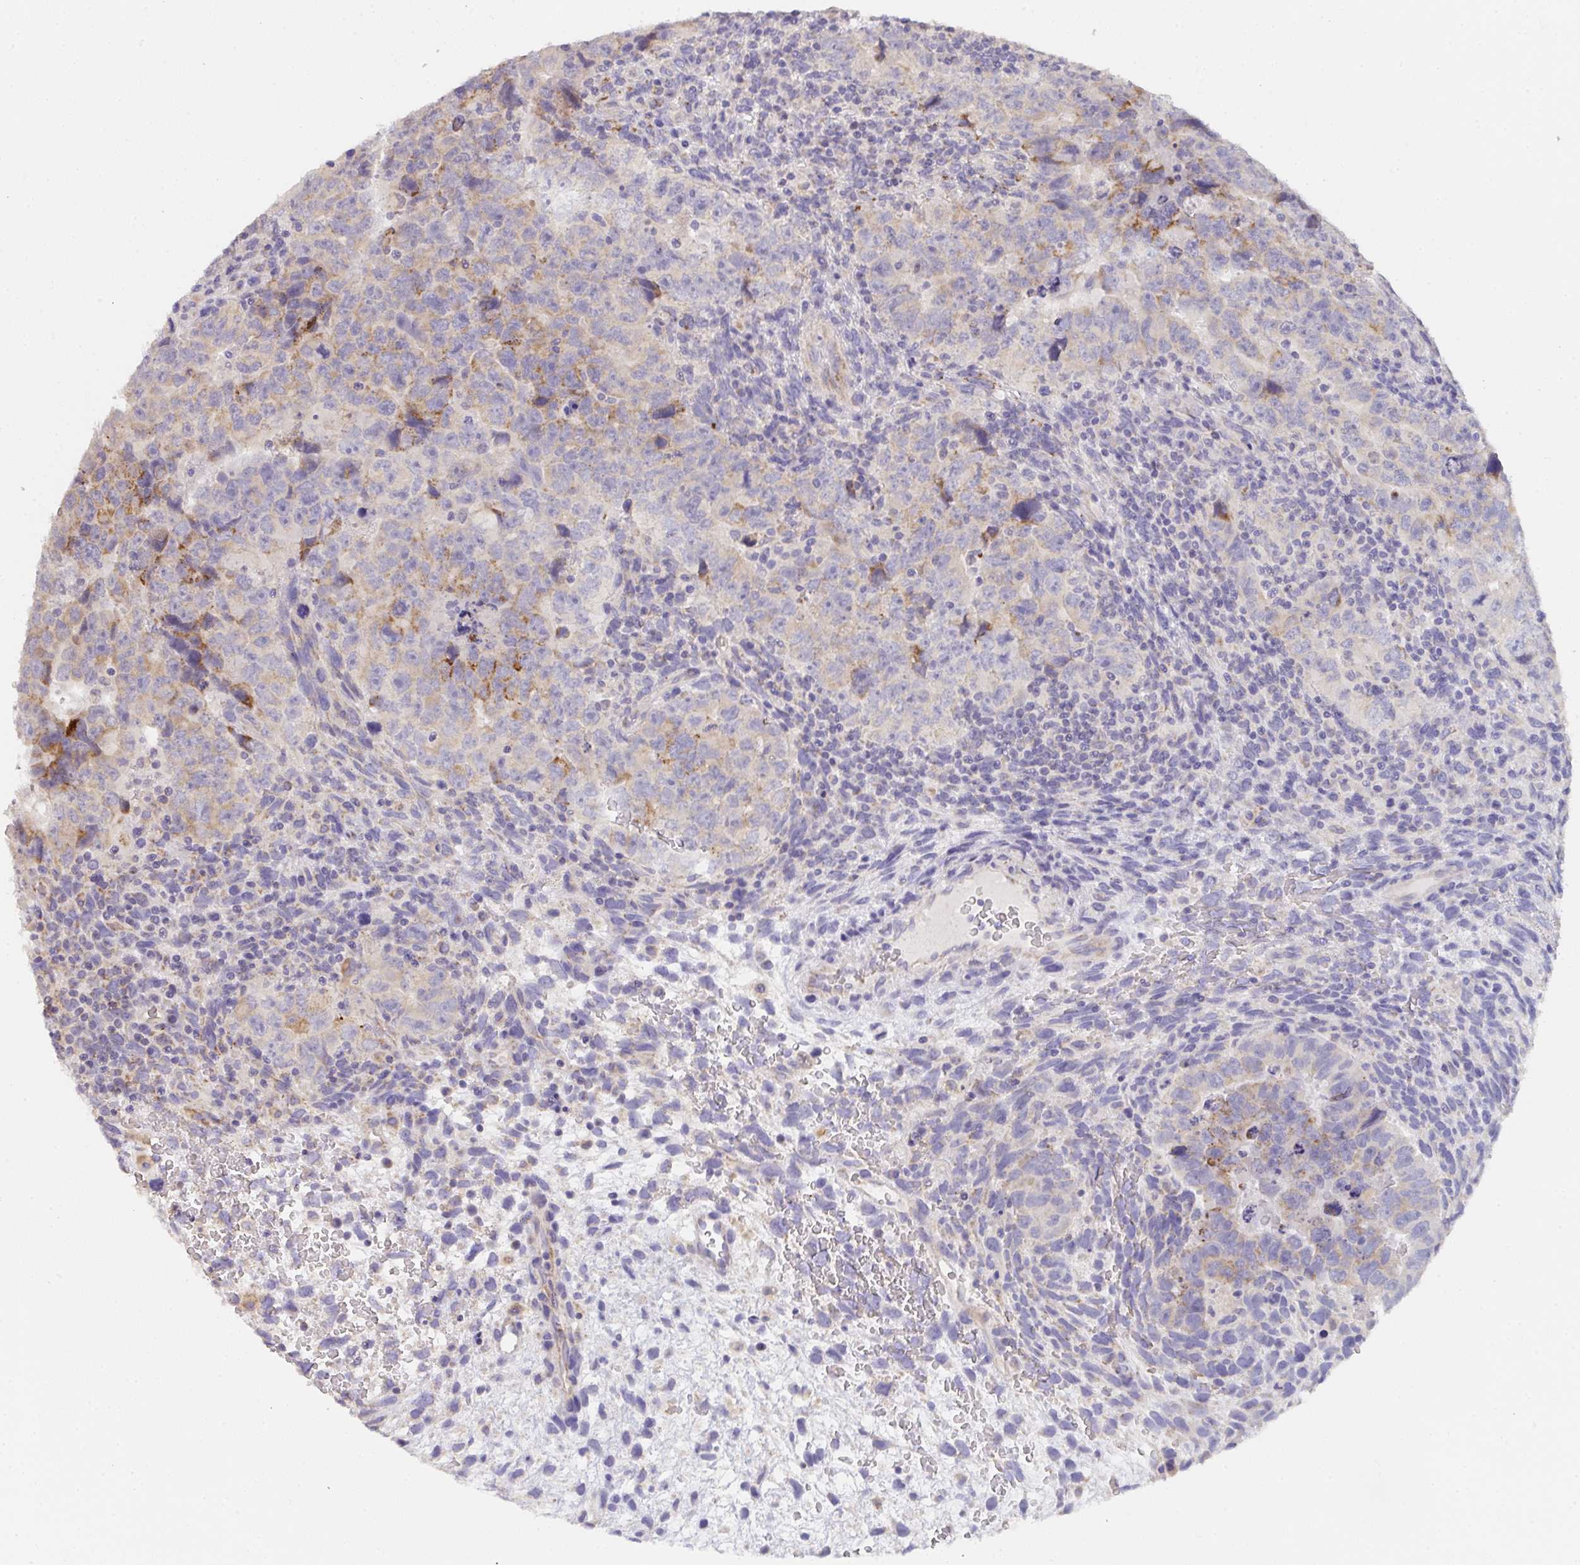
{"staining": {"intensity": "moderate", "quantity": "25%-75%", "location": "cytoplasmic/membranous"}, "tissue": "testis cancer", "cell_type": "Tumor cells", "image_type": "cancer", "snomed": [{"axis": "morphology", "description": "Carcinoma, Embryonal, NOS"}, {"axis": "topography", "description": "Testis"}], "caption": "Testis embryonal carcinoma was stained to show a protein in brown. There is medium levels of moderate cytoplasmic/membranous staining in approximately 25%-75% of tumor cells.", "gene": "TMEM219", "patient": {"sex": "male", "age": 24}}